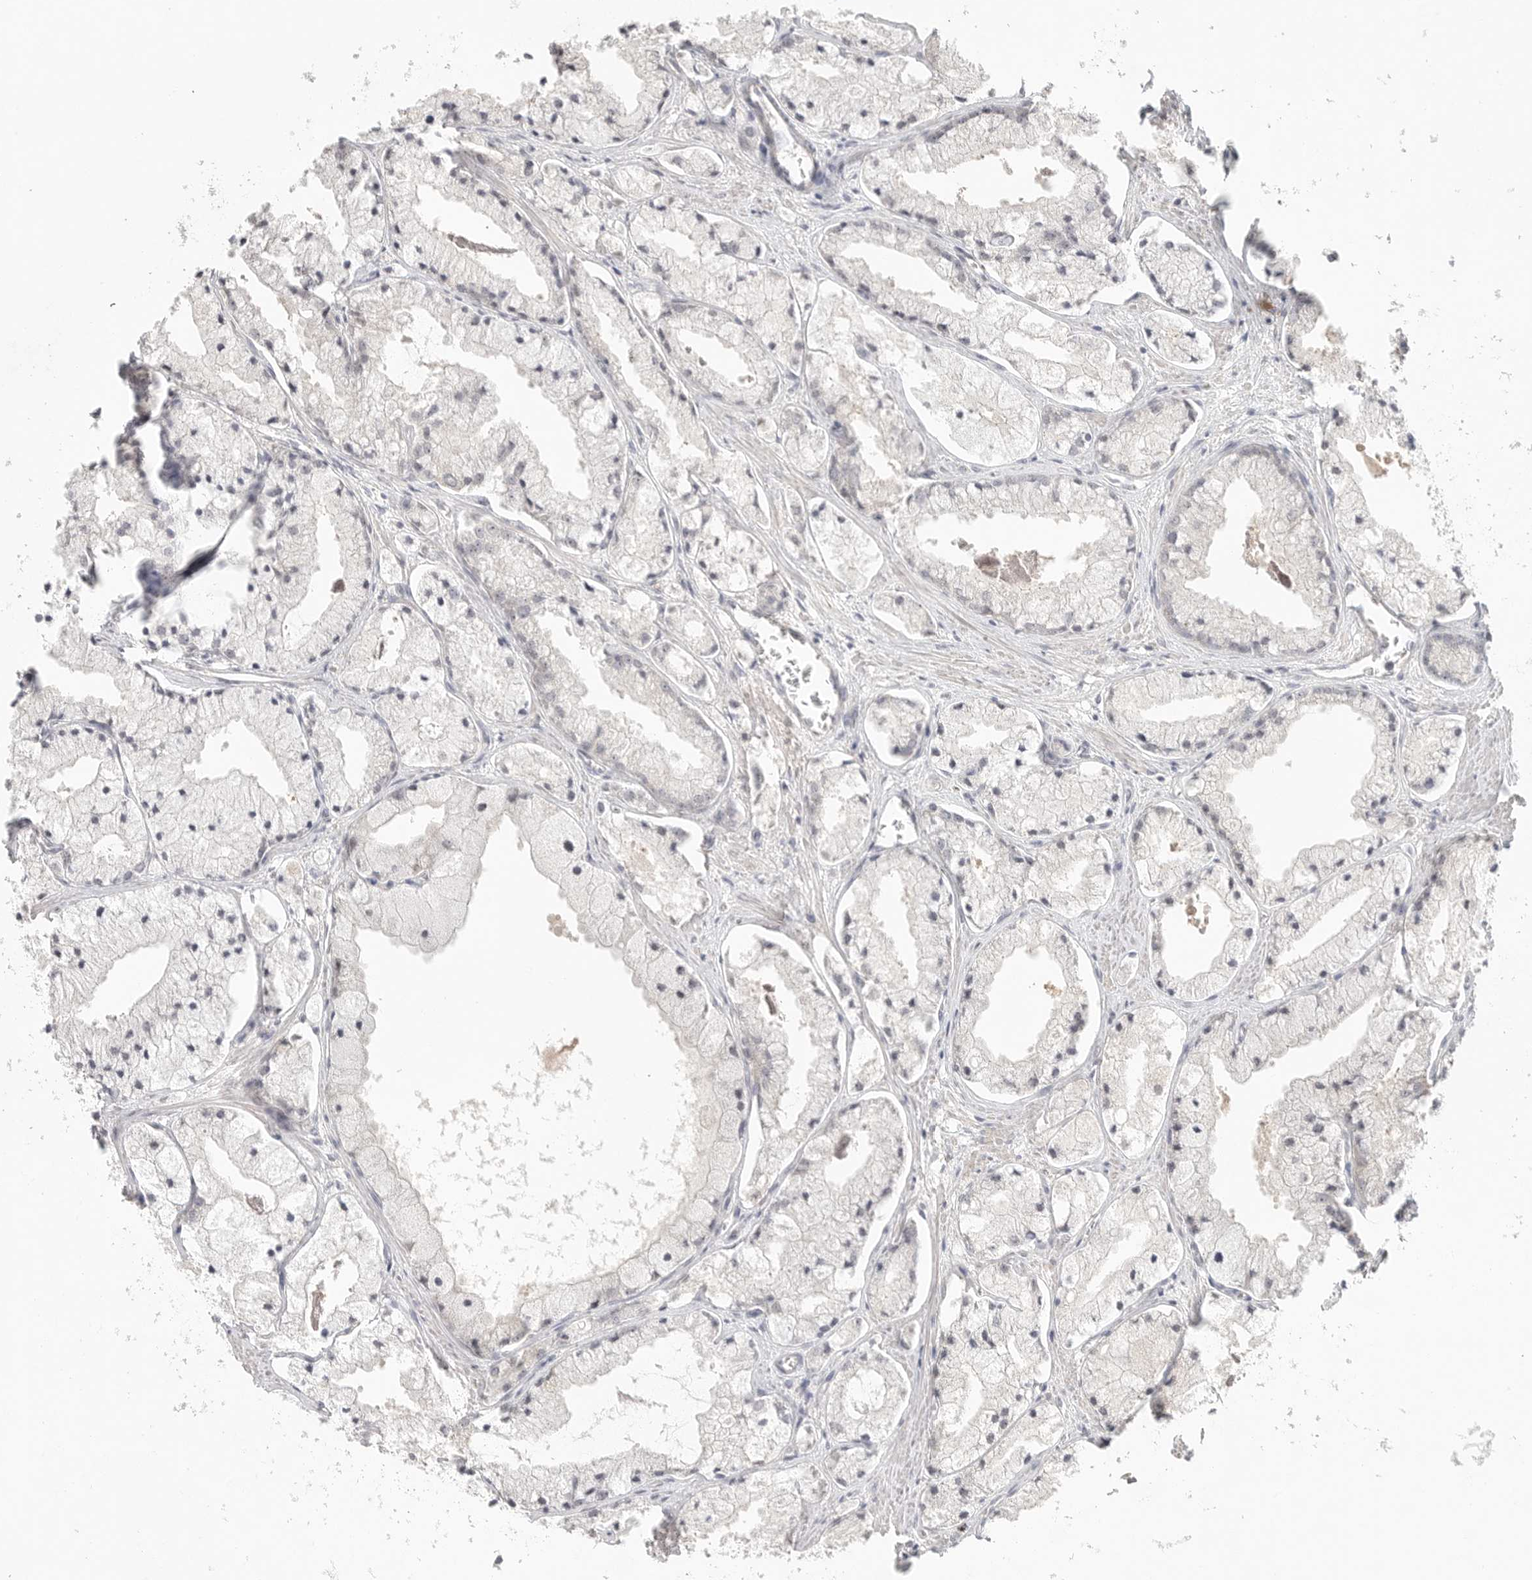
{"staining": {"intensity": "negative", "quantity": "none", "location": "none"}, "tissue": "prostate cancer", "cell_type": "Tumor cells", "image_type": "cancer", "snomed": [{"axis": "morphology", "description": "Adenocarcinoma, High grade"}, {"axis": "topography", "description": "Prostate"}], "caption": "IHC photomicrograph of neoplastic tissue: prostate cancer (high-grade adenocarcinoma) stained with DAB (3,3'-diaminobenzidine) demonstrates no significant protein positivity in tumor cells.", "gene": "HDAC6", "patient": {"sex": "male", "age": 50}}